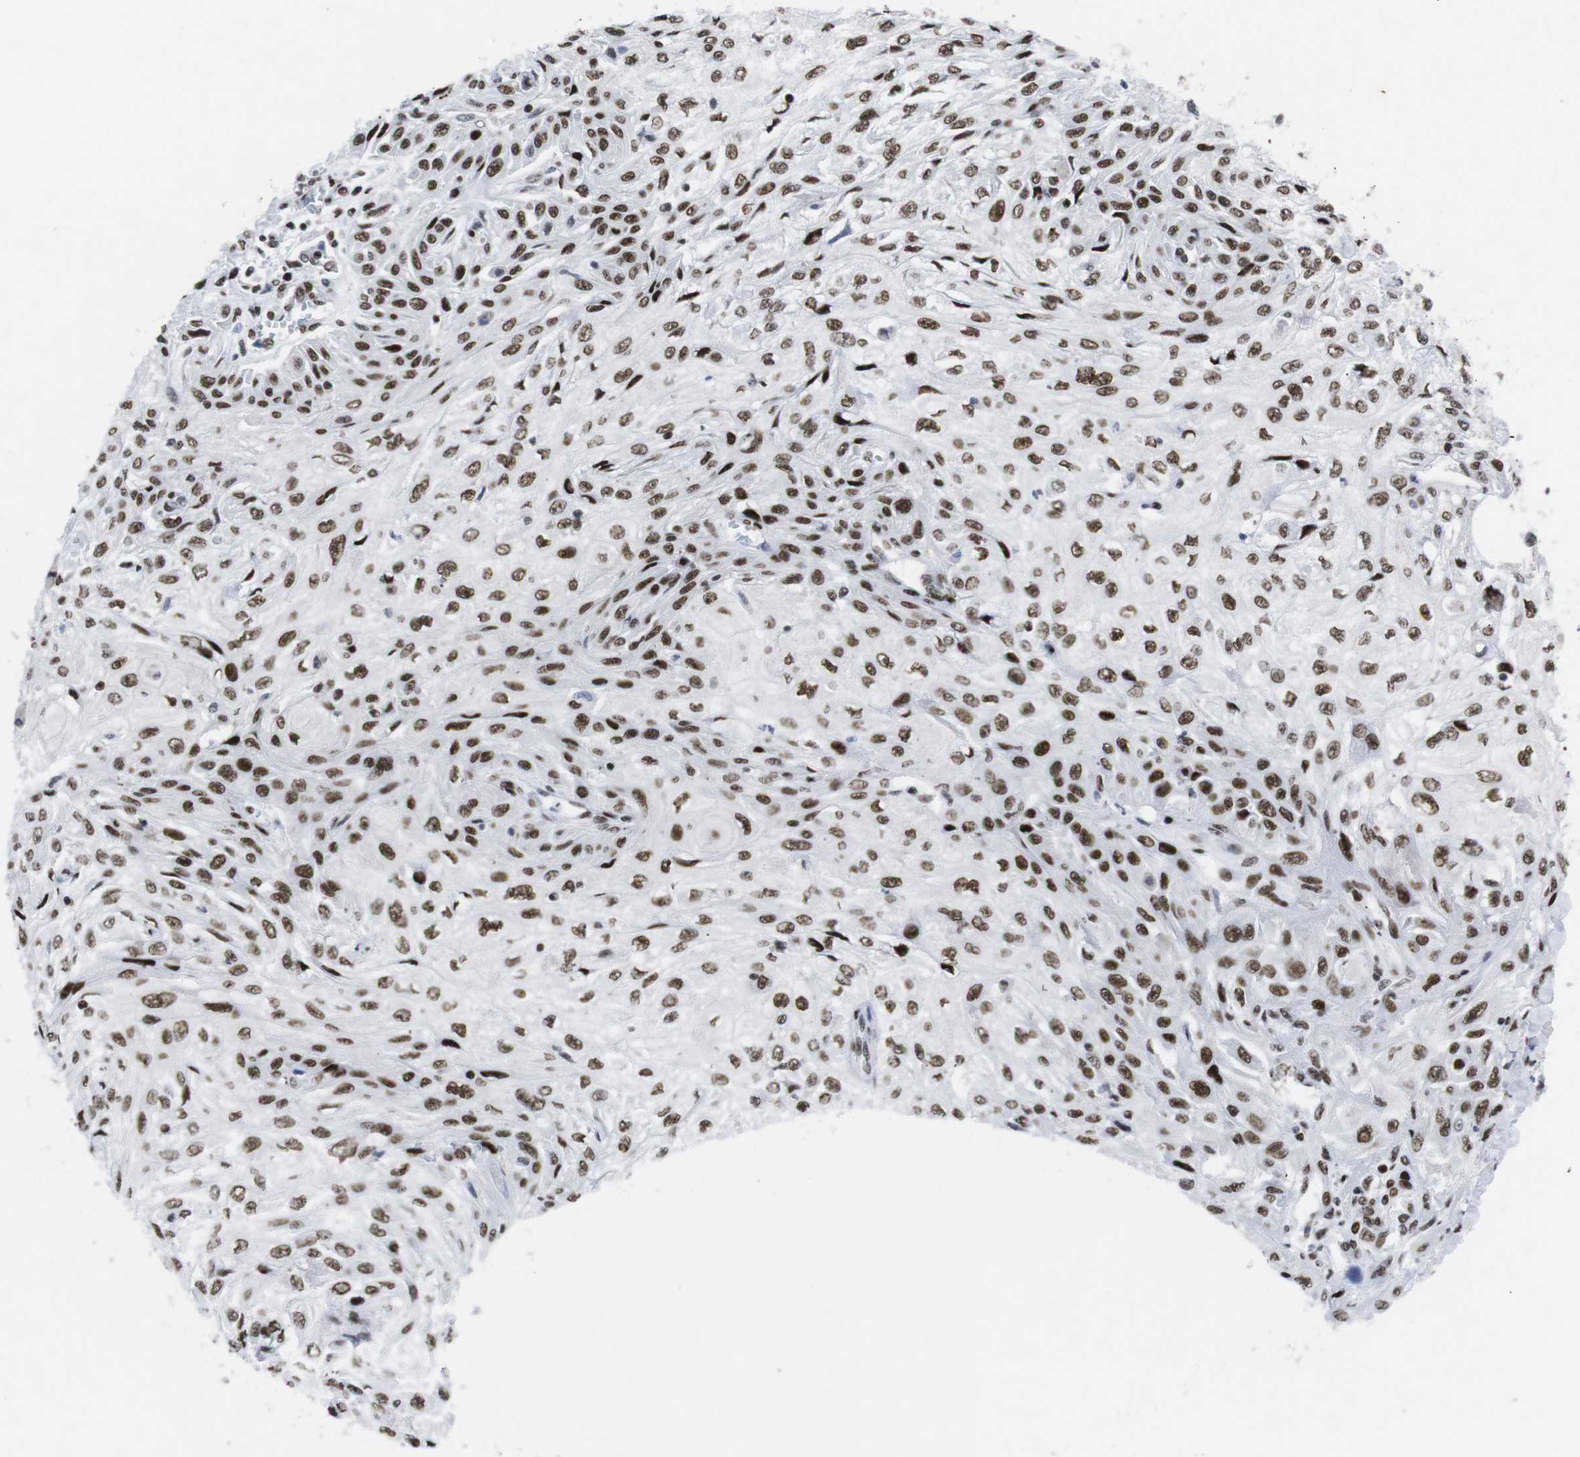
{"staining": {"intensity": "strong", "quantity": ">75%", "location": "nuclear"}, "tissue": "skin cancer", "cell_type": "Tumor cells", "image_type": "cancer", "snomed": [{"axis": "morphology", "description": "Squamous cell carcinoma, NOS"}, {"axis": "topography", "description": "Skin"}], "caption": "The immunohistochemical stain labels strong nuclear positivity in tumor cells of skin cancer tissue.", "gene": "ARID1A", "patient": {"sex": "male", "age": 75}}